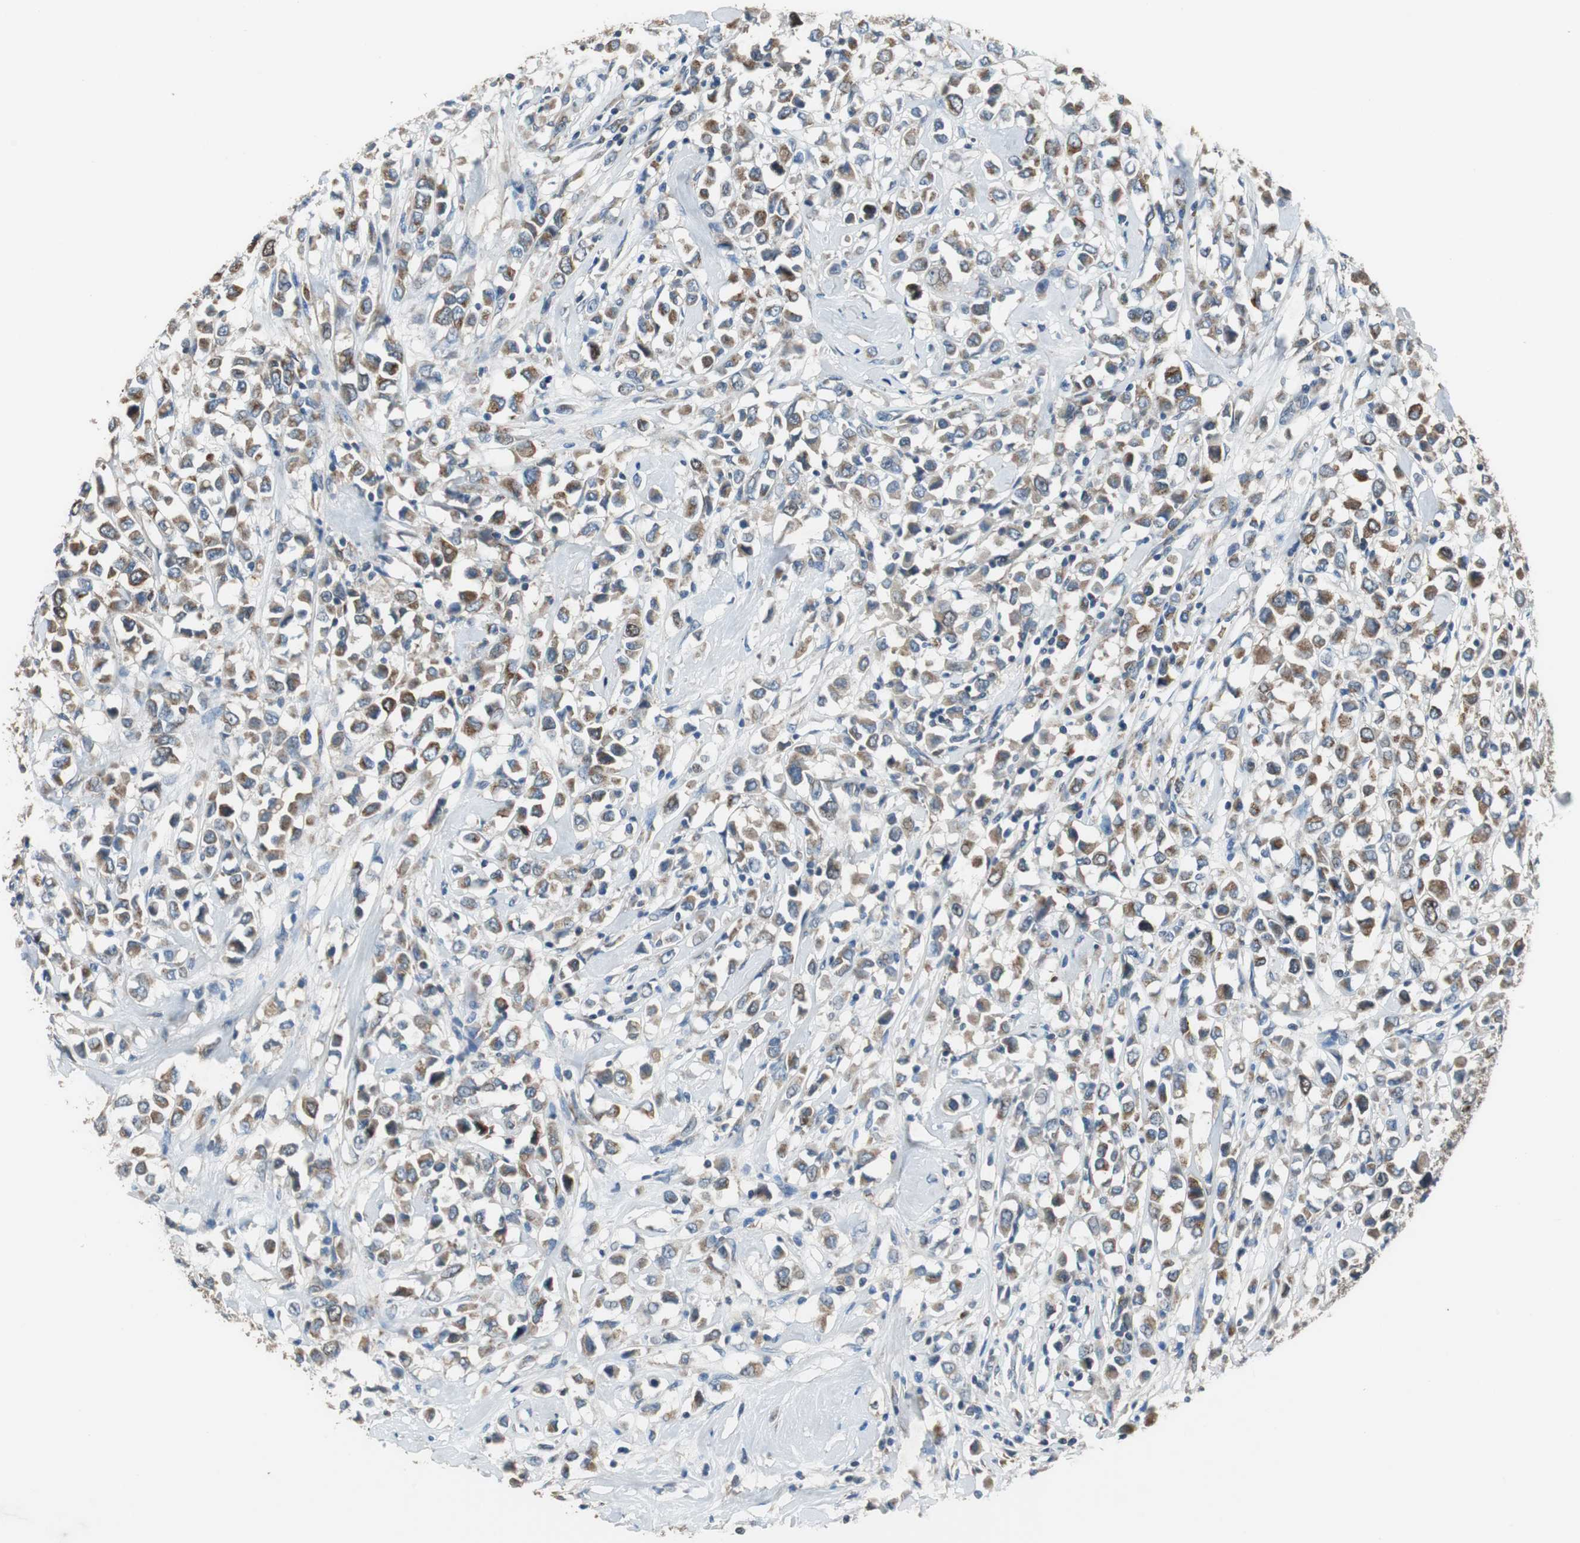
{"staining": {"intensity": "moderate", "quantity": ">75%", "location": "cytoplasmic/membranous"}, "tissue": "breast cancer", "cell_type": "Tumor cells", "image_type": "cancer", "snomed": [{"axis": "morphology", "description": "Duct carcinoma"}, {"axis": "topography", "description": "Breast"}], "caption": "High-power microscopy captured an immunohistochemistry (IHC) histopathology image of infiltrating ductal carcinoma (breast), revealing moderate cytoplasmic/membranous expression in about >75% of tumor cells. (DAB IHC with brightfield microscopy, high magnification).", "gene": "PI4KB", "patient": {"sex": "female", "age": 61}}